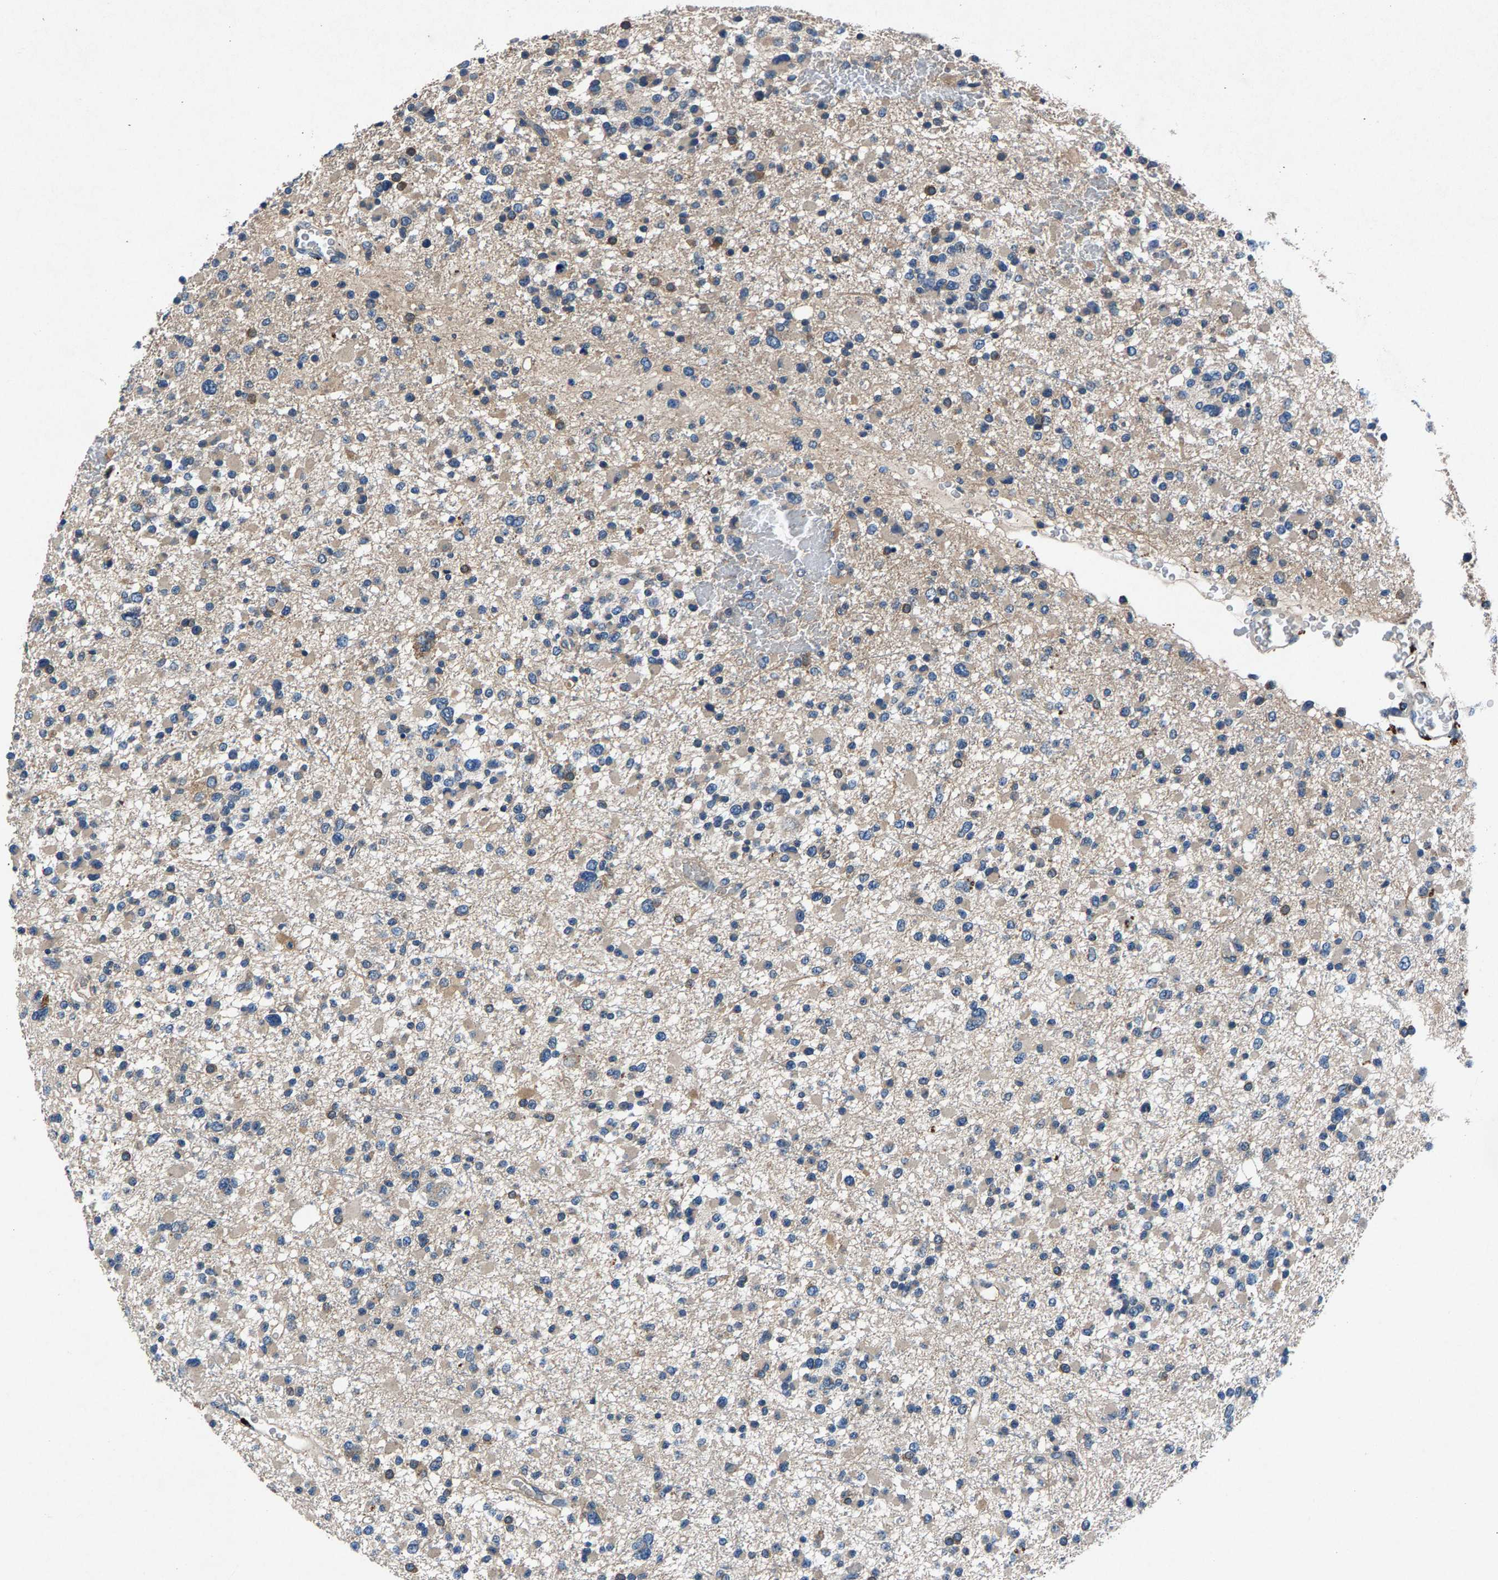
{"staining": {"intensity": "weak", "quantity": "<25%", "location": "cytoplasmic/membranous"}, "tissue": "glioma", "cell_type": "Tumor cells", "image_type": "cancer", "snomed": [{"axis": "morphology", "description": "Glioma, malignant, Low grade"}, {"axis": "topography", "description": "Brain"}], "caption": "There is no significant expression in tumor cells of low-grade glioma (malignant).", "gene": "PRXL2C", "patient": {"sex": "female", "age": 22}}